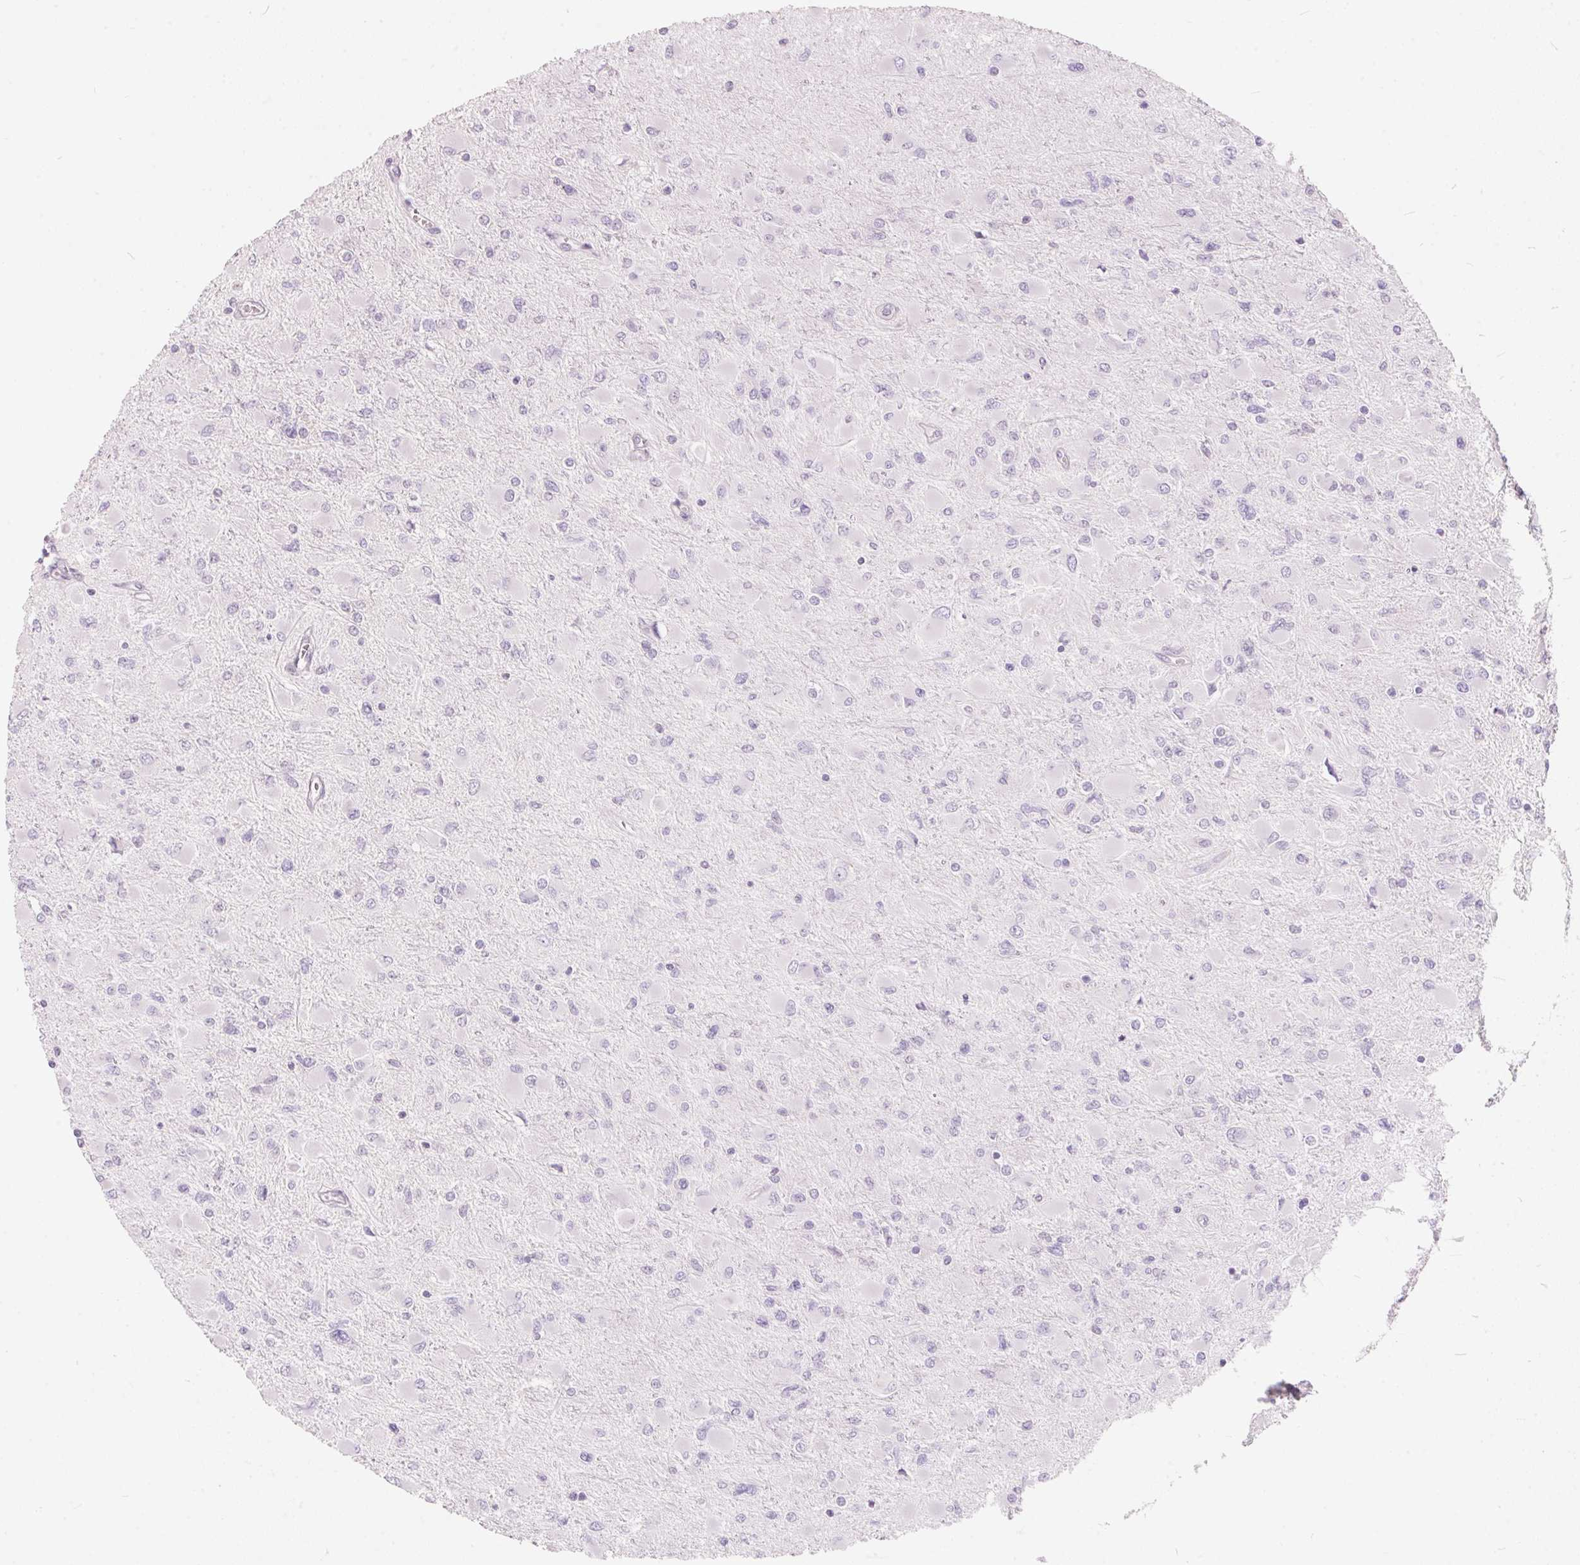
{"staining": {"intensity": "negative", "quantity": "none", "location": "none"}, "tissue": "glioma", "cell_type": "Tumor cells", "image_type": "cancer", "snomed": [{"axis": "morphology", "description": "Glioma, malignant, High grade"}, {"axis": "topography", "description": "Cerebral cortex"}], "caption": "This is an IHC image of glioma. There is no positivity in tumor cells.", "gene": "SERPINB1", "patient": {"sex": "female", "age": 36}}